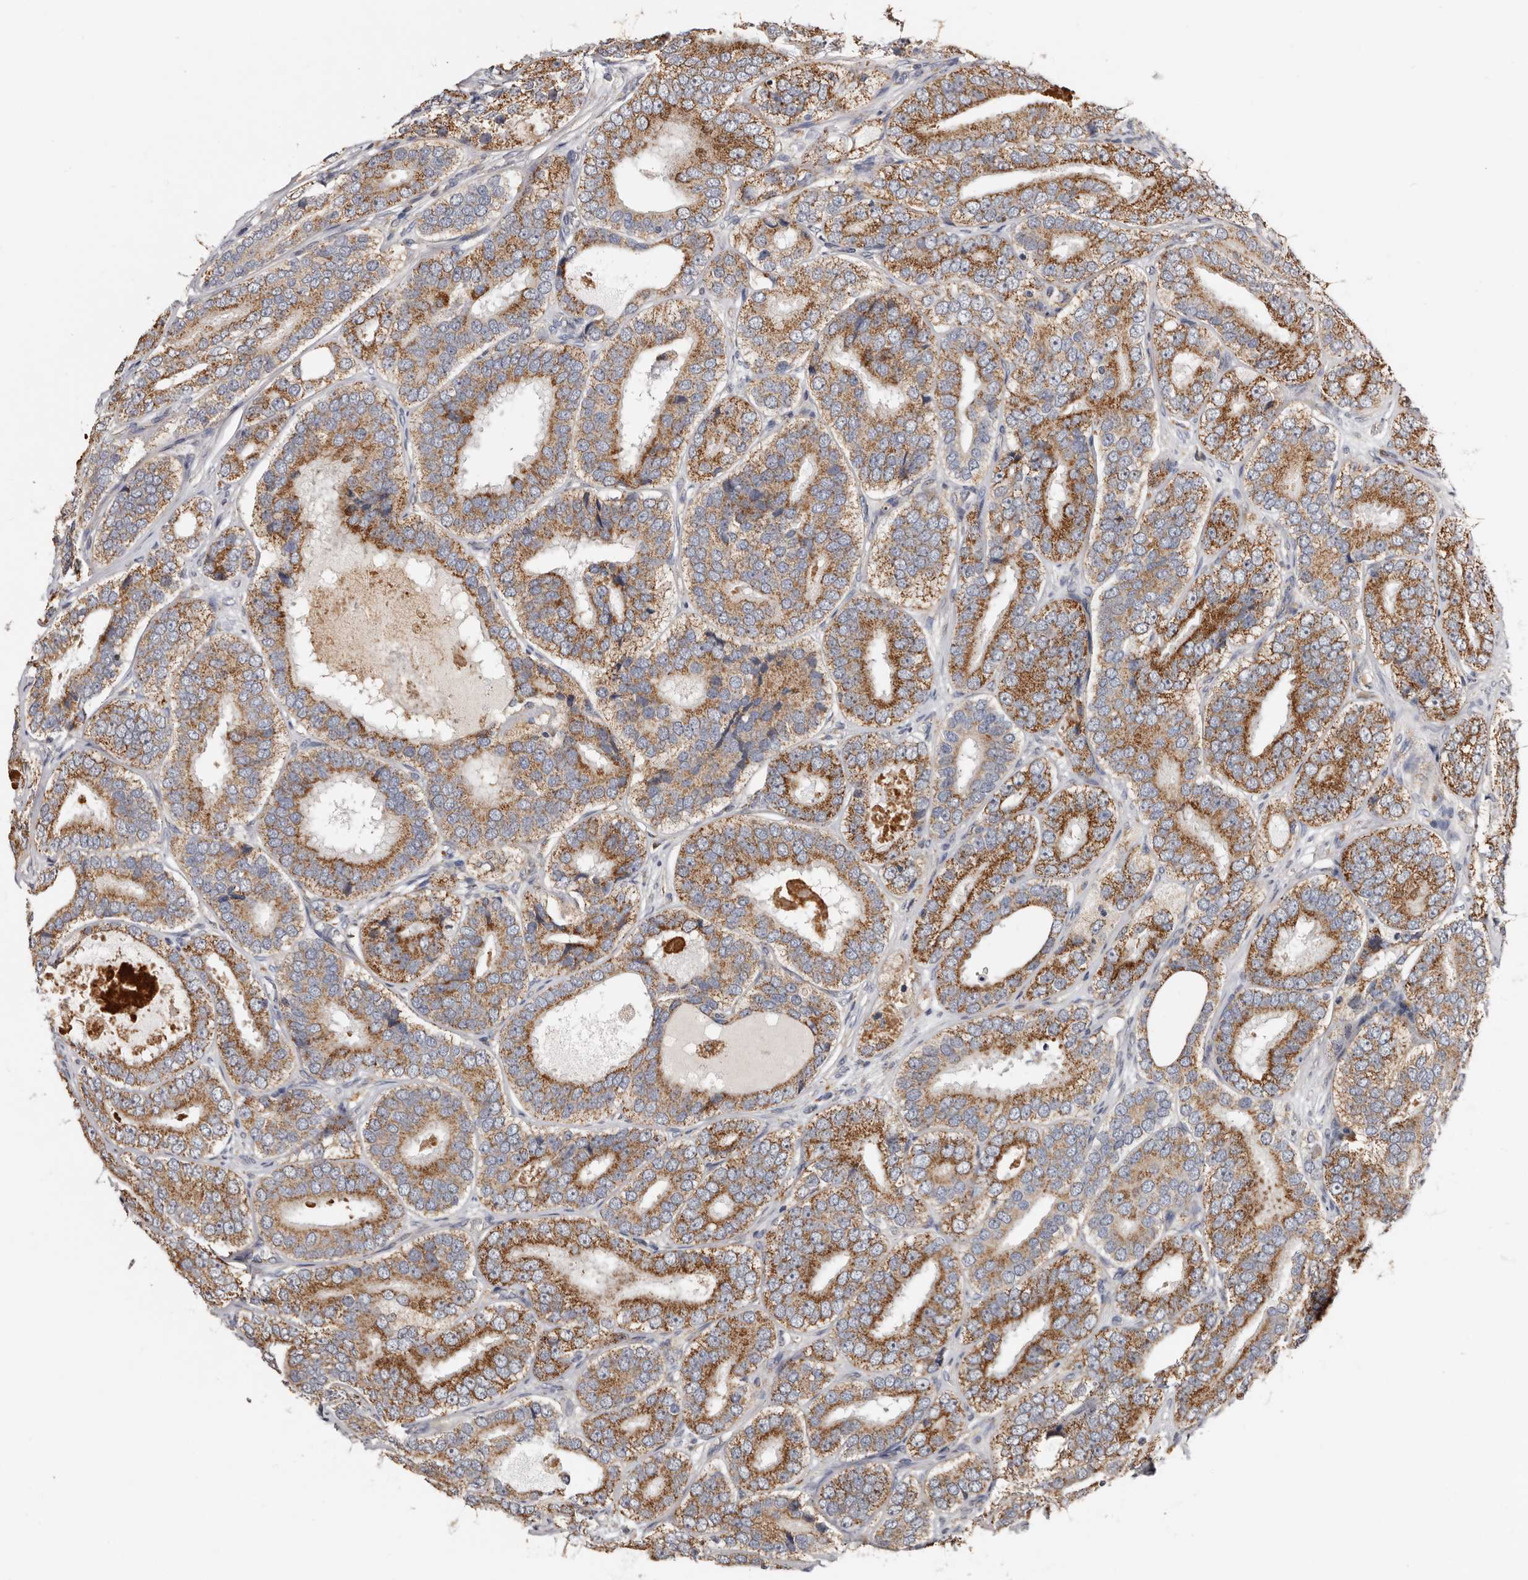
{"staining": {"intensity": "moderate", "quantity": ">75%", "location": "cytoplasmic/membranous"}, "tissue": "prostate cancer", "cell_type": "Tumor cells", "image_type": "cancer", "snomed": [{"axis": "morphology", "description": "Adenocarcinoma, High grade"}, {"axis": "topography", "description": "Prostate"}], "caption": "The histopathology image exhibits immunohistochemical staining of prostate cancer. There is moderate cytoplasmic/membranous staining is identified in about >75% of tumor cells.", "gene": "MRPL18", "patient": {"sex": "male", "age": 56}}